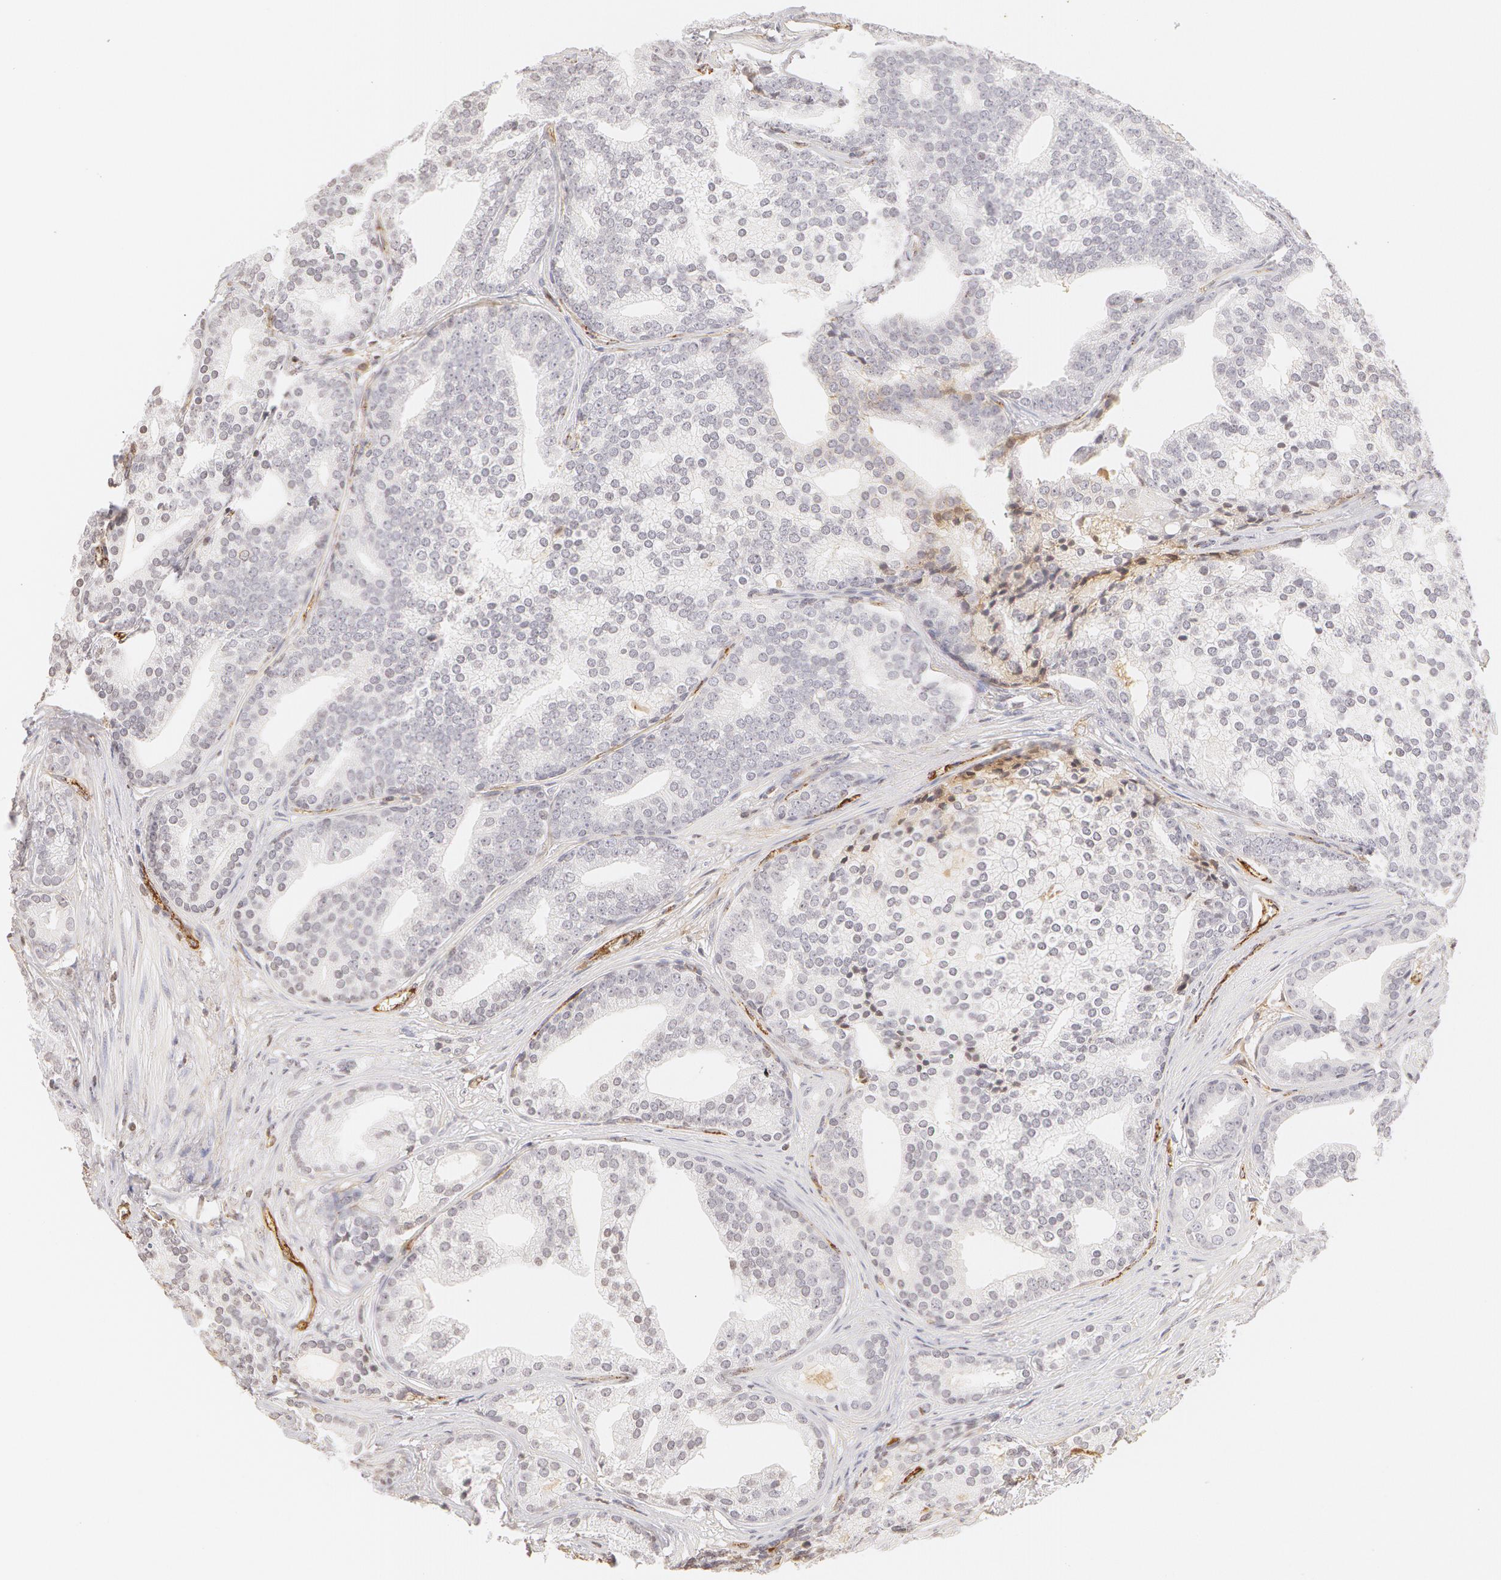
{"staining": {"intensity": "negative", "quantity": "none", "location": "none"}, "tissue": "prostate cancer", "cell_type": "Tumor cells", "image_type": "cancer", "snomed": [{"axis": "morphology", "description": "Adenocarcinoma, Low grade"}, {"axis": "topography", "description": "Prostate"}], "caption": "IHC histopathology image of prostate cancer stained for a protein (brown), which demonstrates no positivity in tumor cells.", "gene": "VWF", "patient": {"sex": "male", "age": 71}}